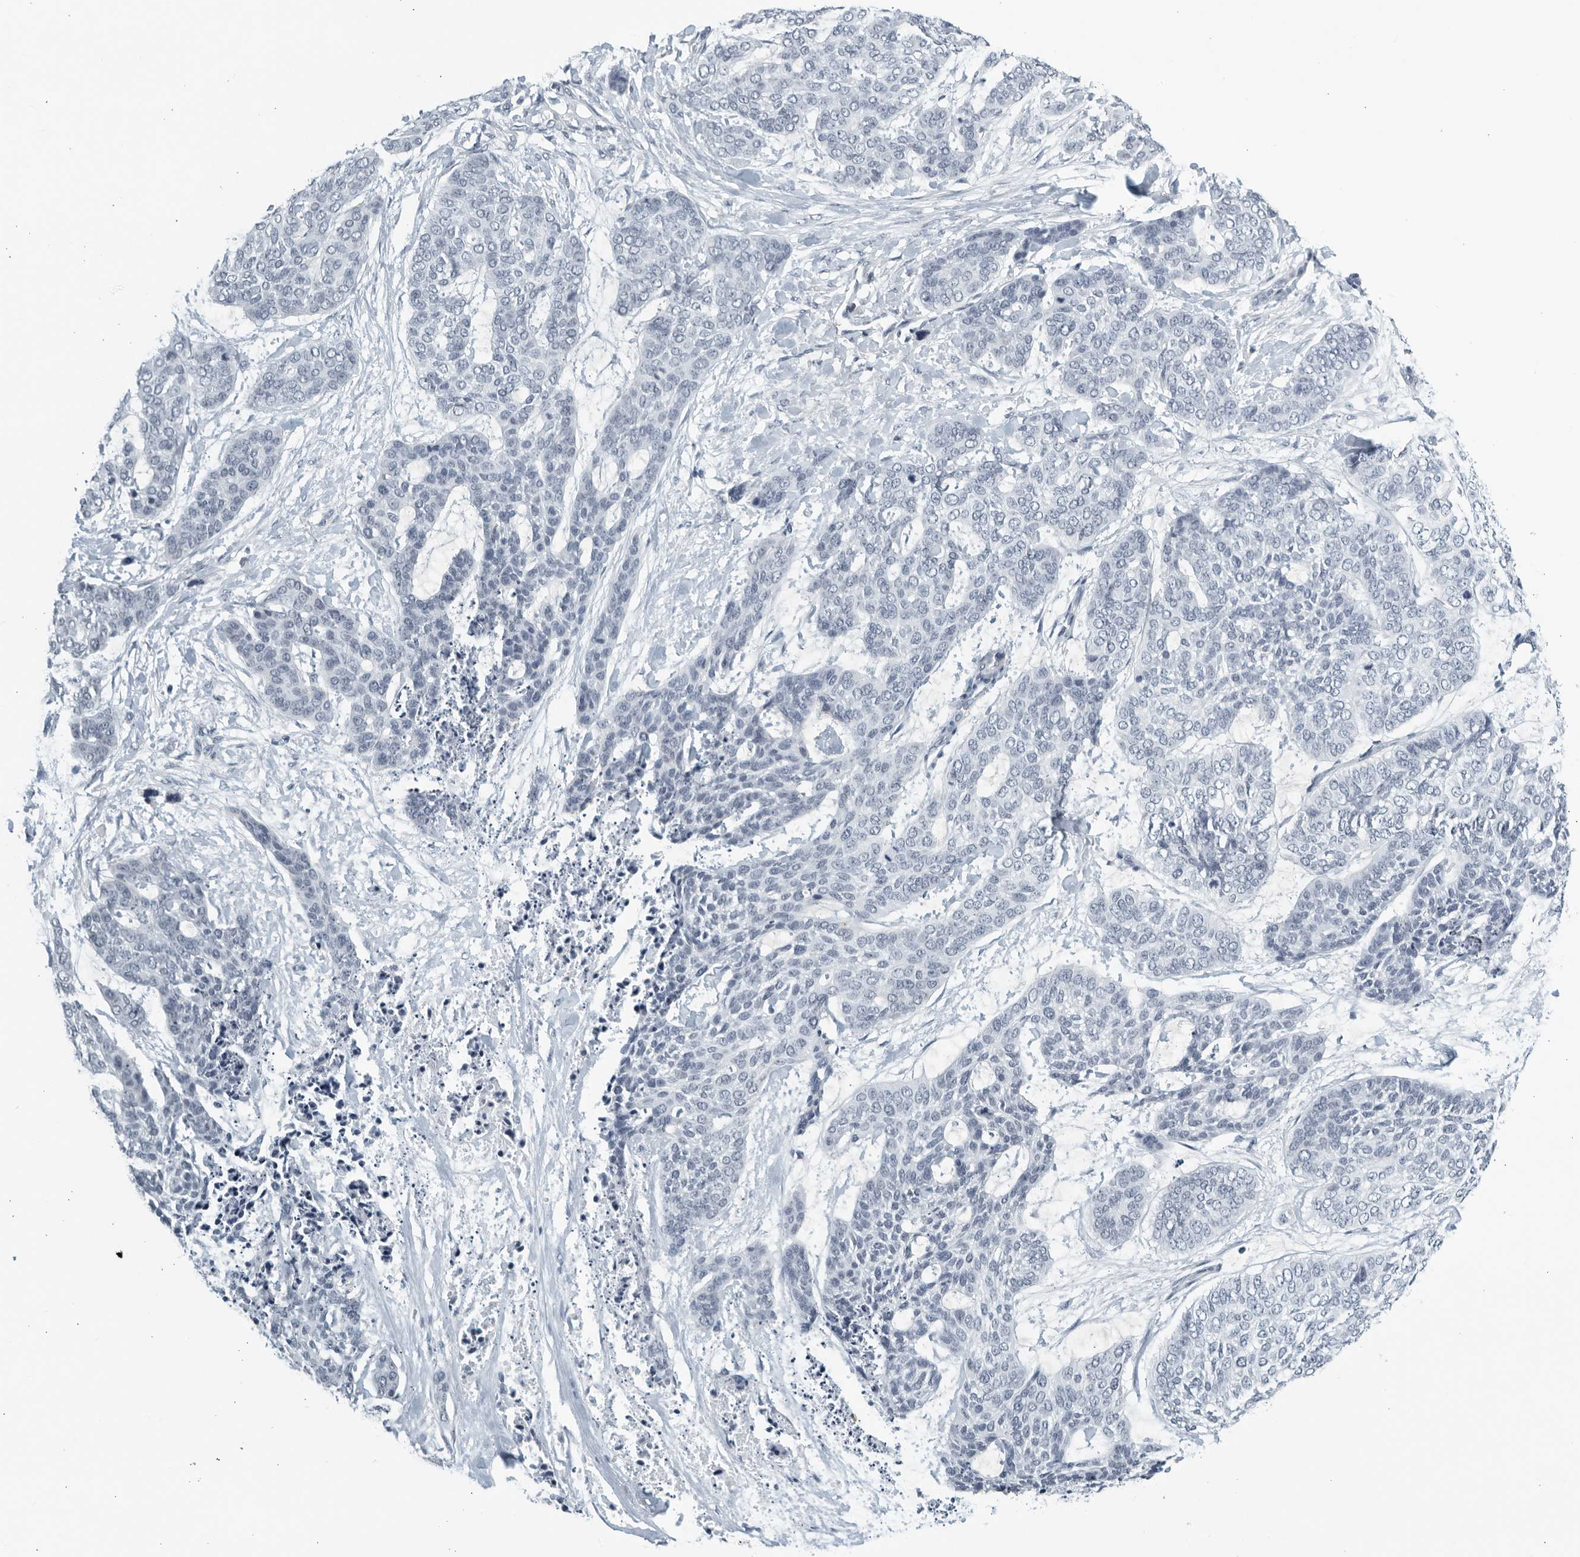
{"staining": {"intensity": "negative", "quantity": "none", "location": "none"}, "tissue": "skin cancer", "cell_type": "Tumor cells", "image_type": "cancer", "snomed": [{"axis": "morphology", "description": "Basal cell carcinoma"}, {"axis": "topography", "description": "Skin"}], "caption": "There is no significant staining in tumor cells of skin basal cell carcinoma. (Stains: DAB (3,3'-diaminobenzidine) immunohistochemistry (IHC) with hematoxylin counter stain, Microscopy: brightfield microscopy at high magnification).", "gene": "KLK7", "patient": {"sex": "female", "age": 64}}